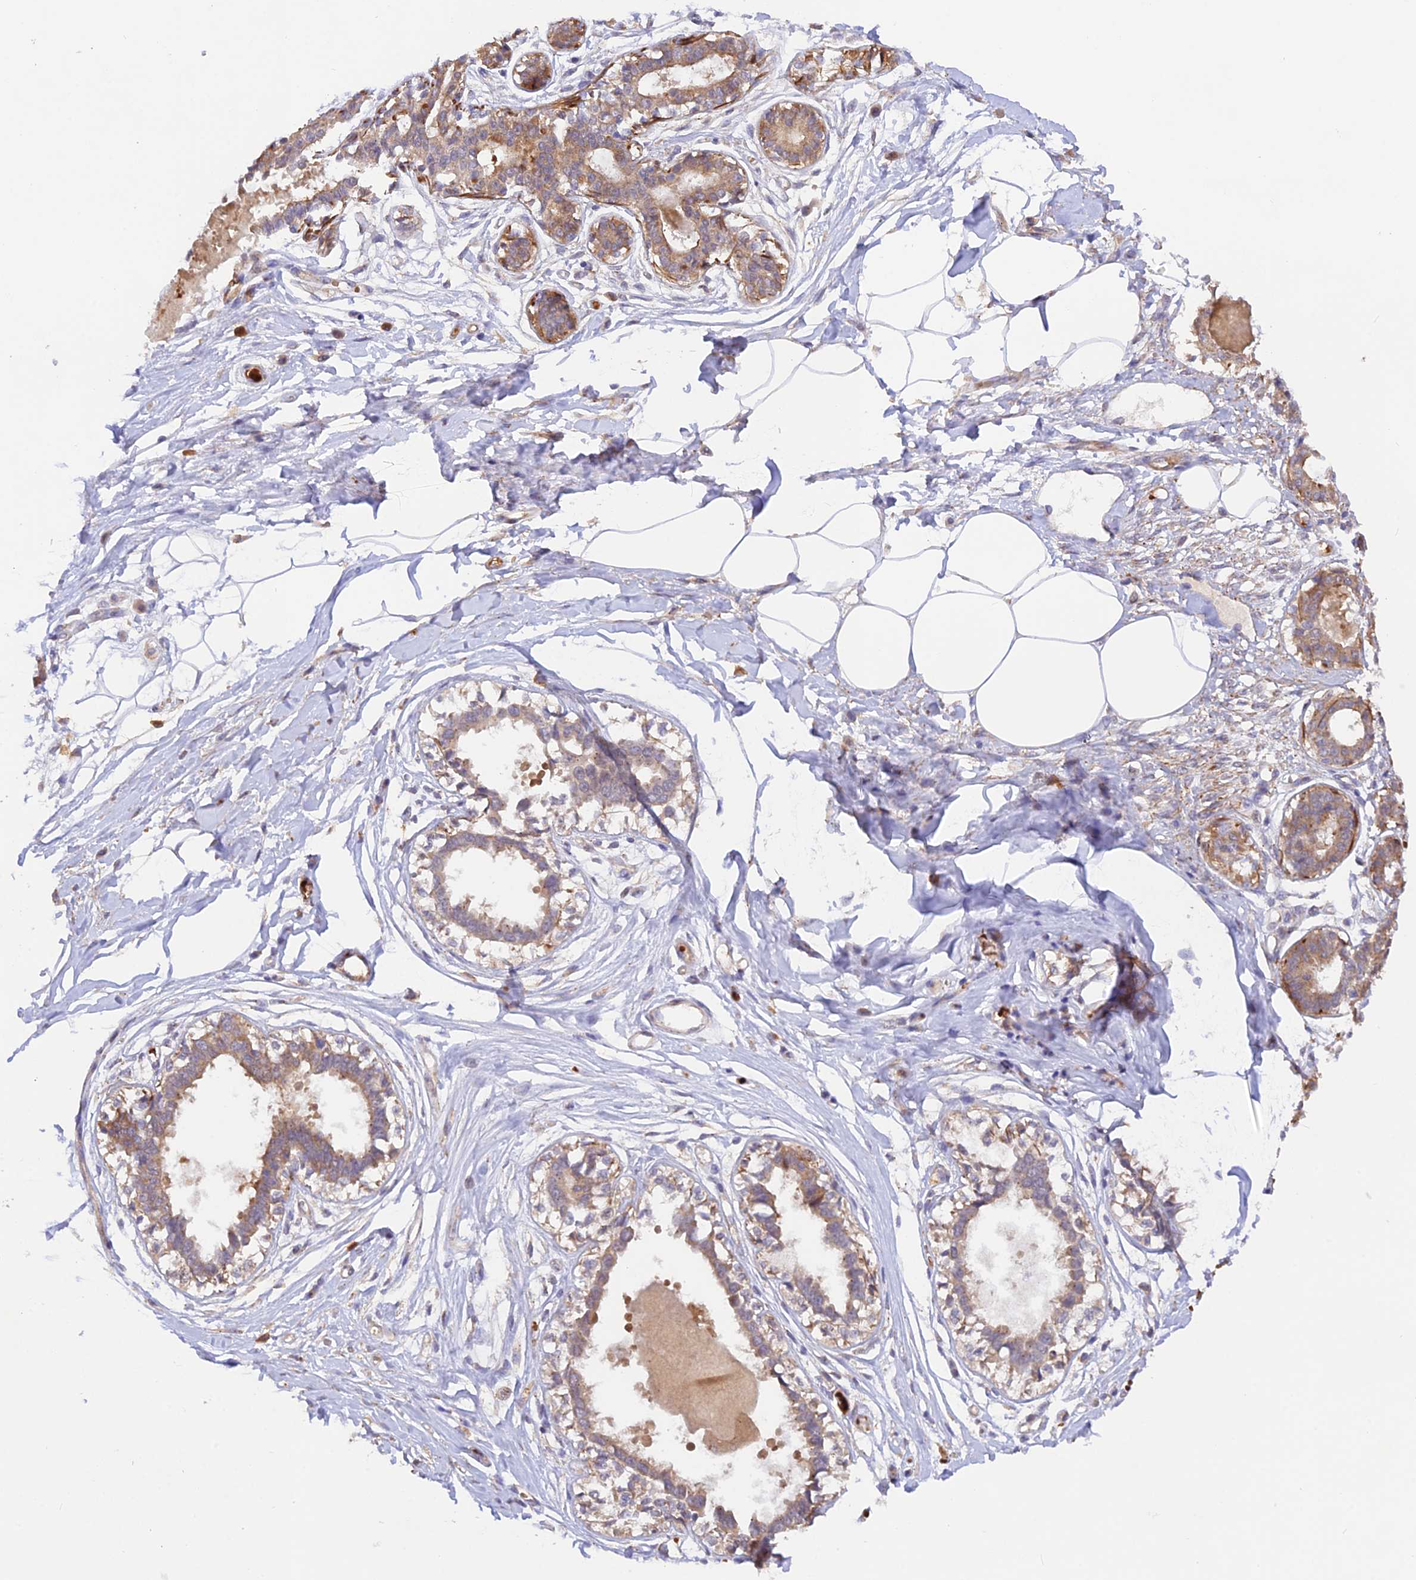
{"staining": {"intensity": "negative", "quantity": "none", "location": "none"}, "tissue": "breast", "cell_type": "Adipocytes", "image_type": "normal", "snomed": [{"axis": "morphology", "description": "Normal tissue, NOS"}, {"axis": "topography", "description": "Breast"}], "caption": "DAB immunohistochemical staining of unremarkable human breast displays no significant expression in adipocytes. (DAB immunohistochemistry, high magnification).", "gene": "WDFY4", "patient": {"sex": "female", "age": 45}}